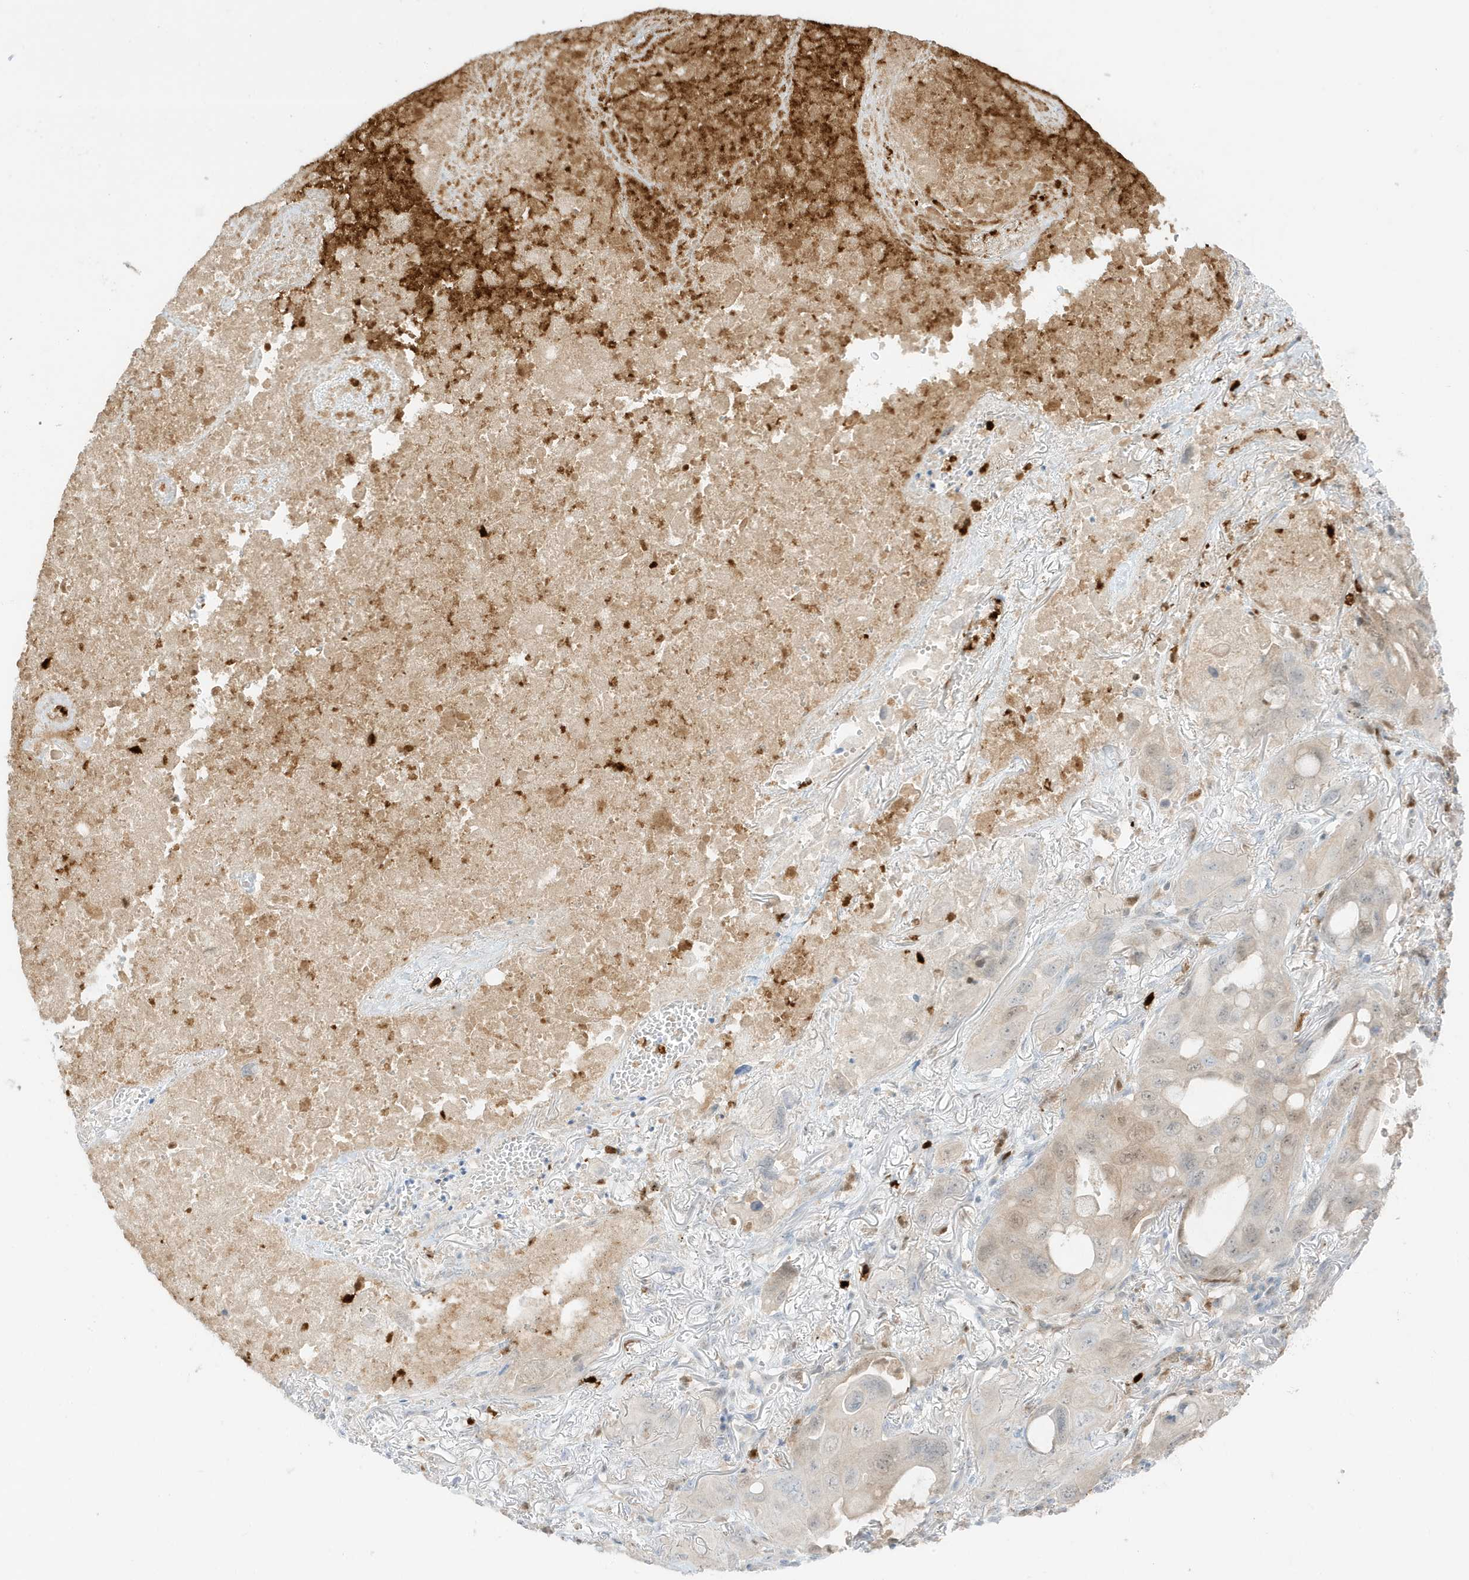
{"staining": {"intensity": "weak", "quantity": "<25%", "location": "cytoplasmic/membranous,nuclear"}, "tissue": "lung cancer", "cell_type": "Tumor cells", "image_type": "cancer", "snomed": [{"axis": "morphology", "description": "Squamous cell carcinoma, NOS"}, {"axis": "topography", "description": "Lung"}], "caption": "DAB immunohistochemical staining of human lung squamous cell carcinoma reveals no significant positivity in tumor cells.", "gene": "GCA", "patient": {"sex": "female", "age": 73}}